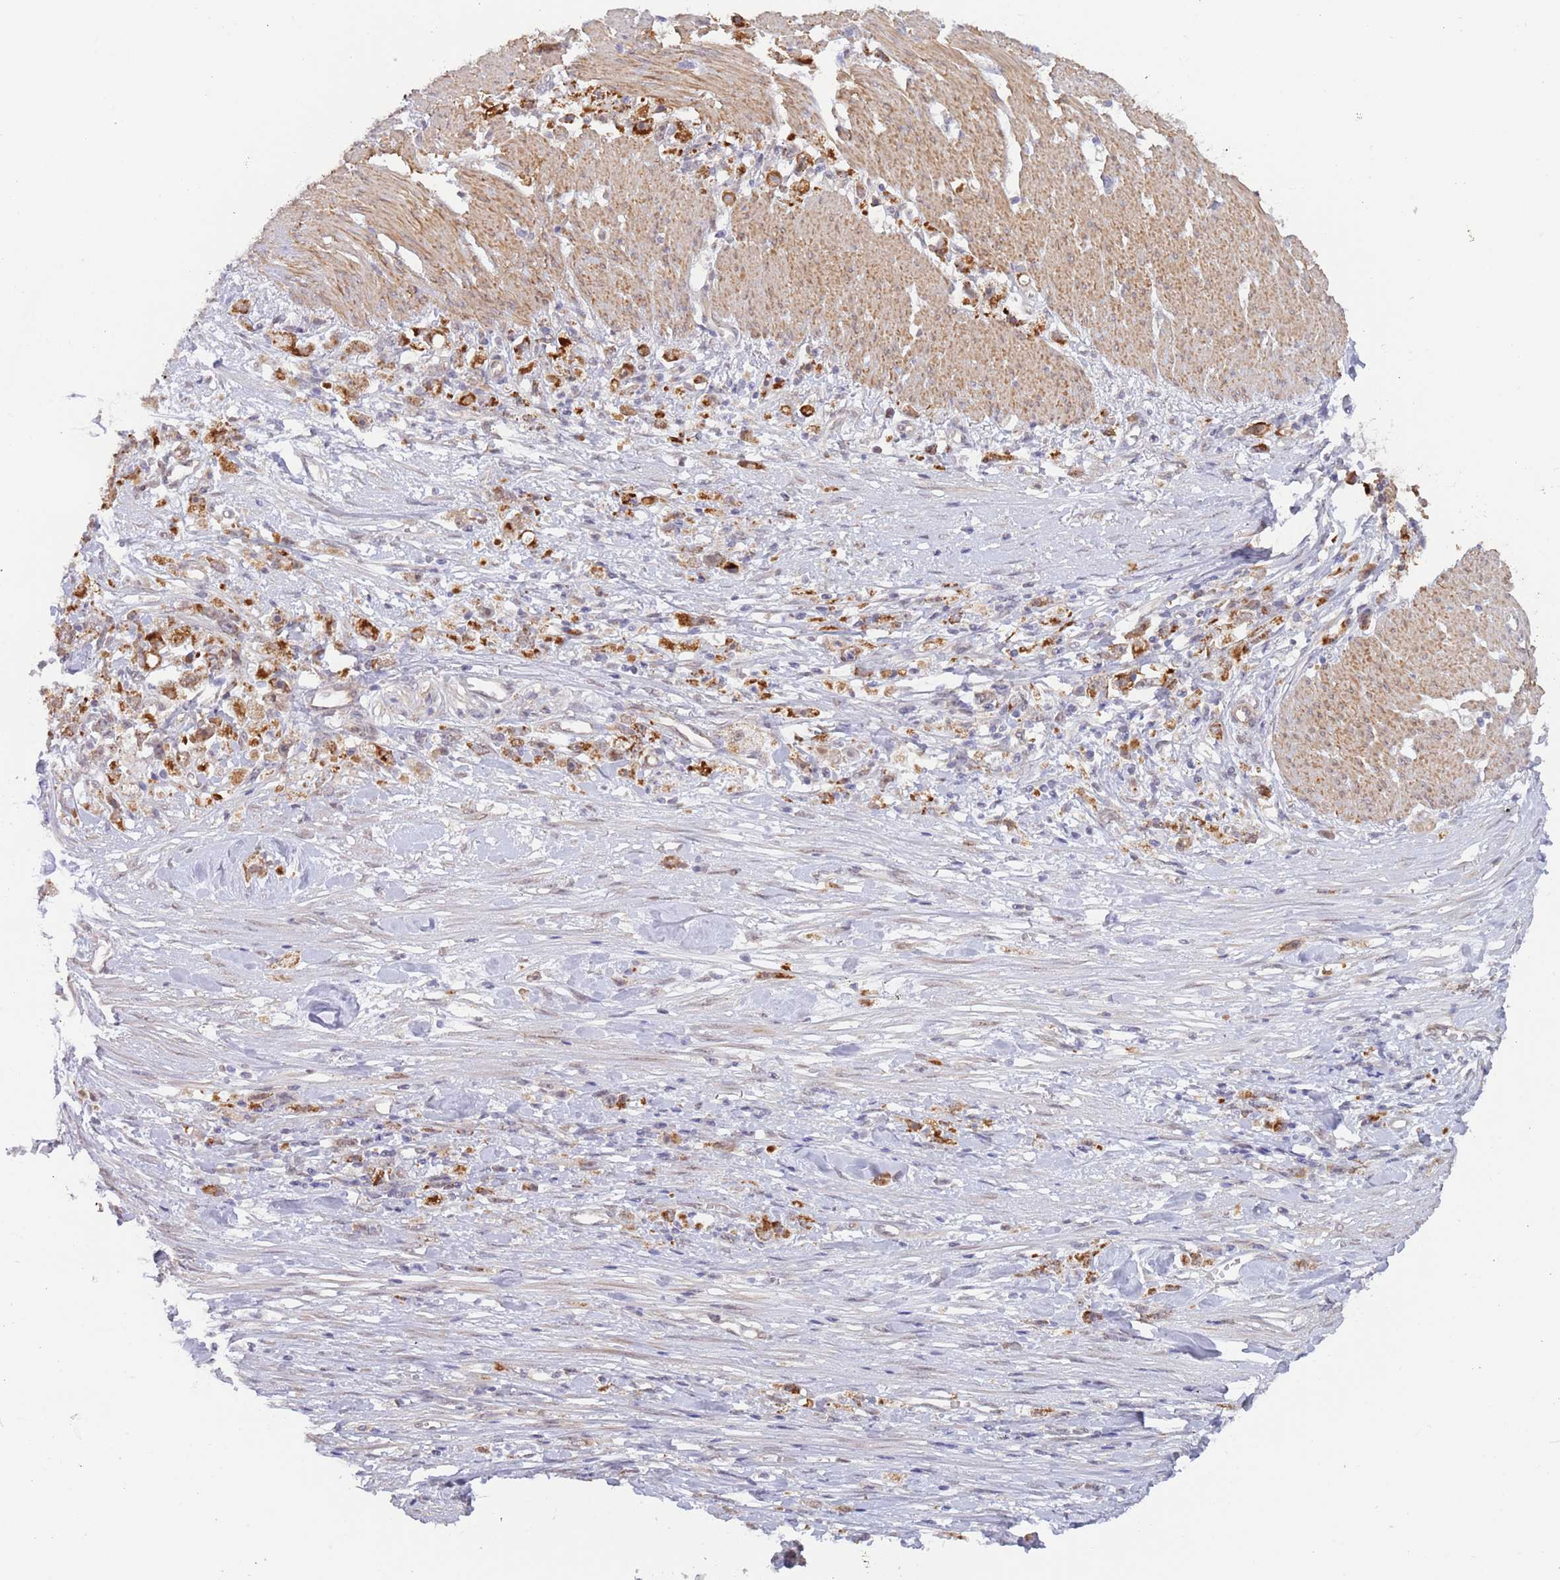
{"staining": {"intensity": "strong", "quantity": ">75%", "location": "cytoplasmic/membranous"}, "tissue": "stomach cancer", "cell_type": "Tumor cells", "image_type": "cancer", "snomed": [{"axis": "morphology", "description": "Adenocarcinoma, NOS"}, {"axis": "topography", "description": "Stomach"}], "caption": "Human stomach cancer stained with a brown dye exhibits strong cytoplasmic/membranous positive staining in about >75% of tumor cells.", "gene": "UQCC3", "patient": {"sex": "female", "age": 59}}